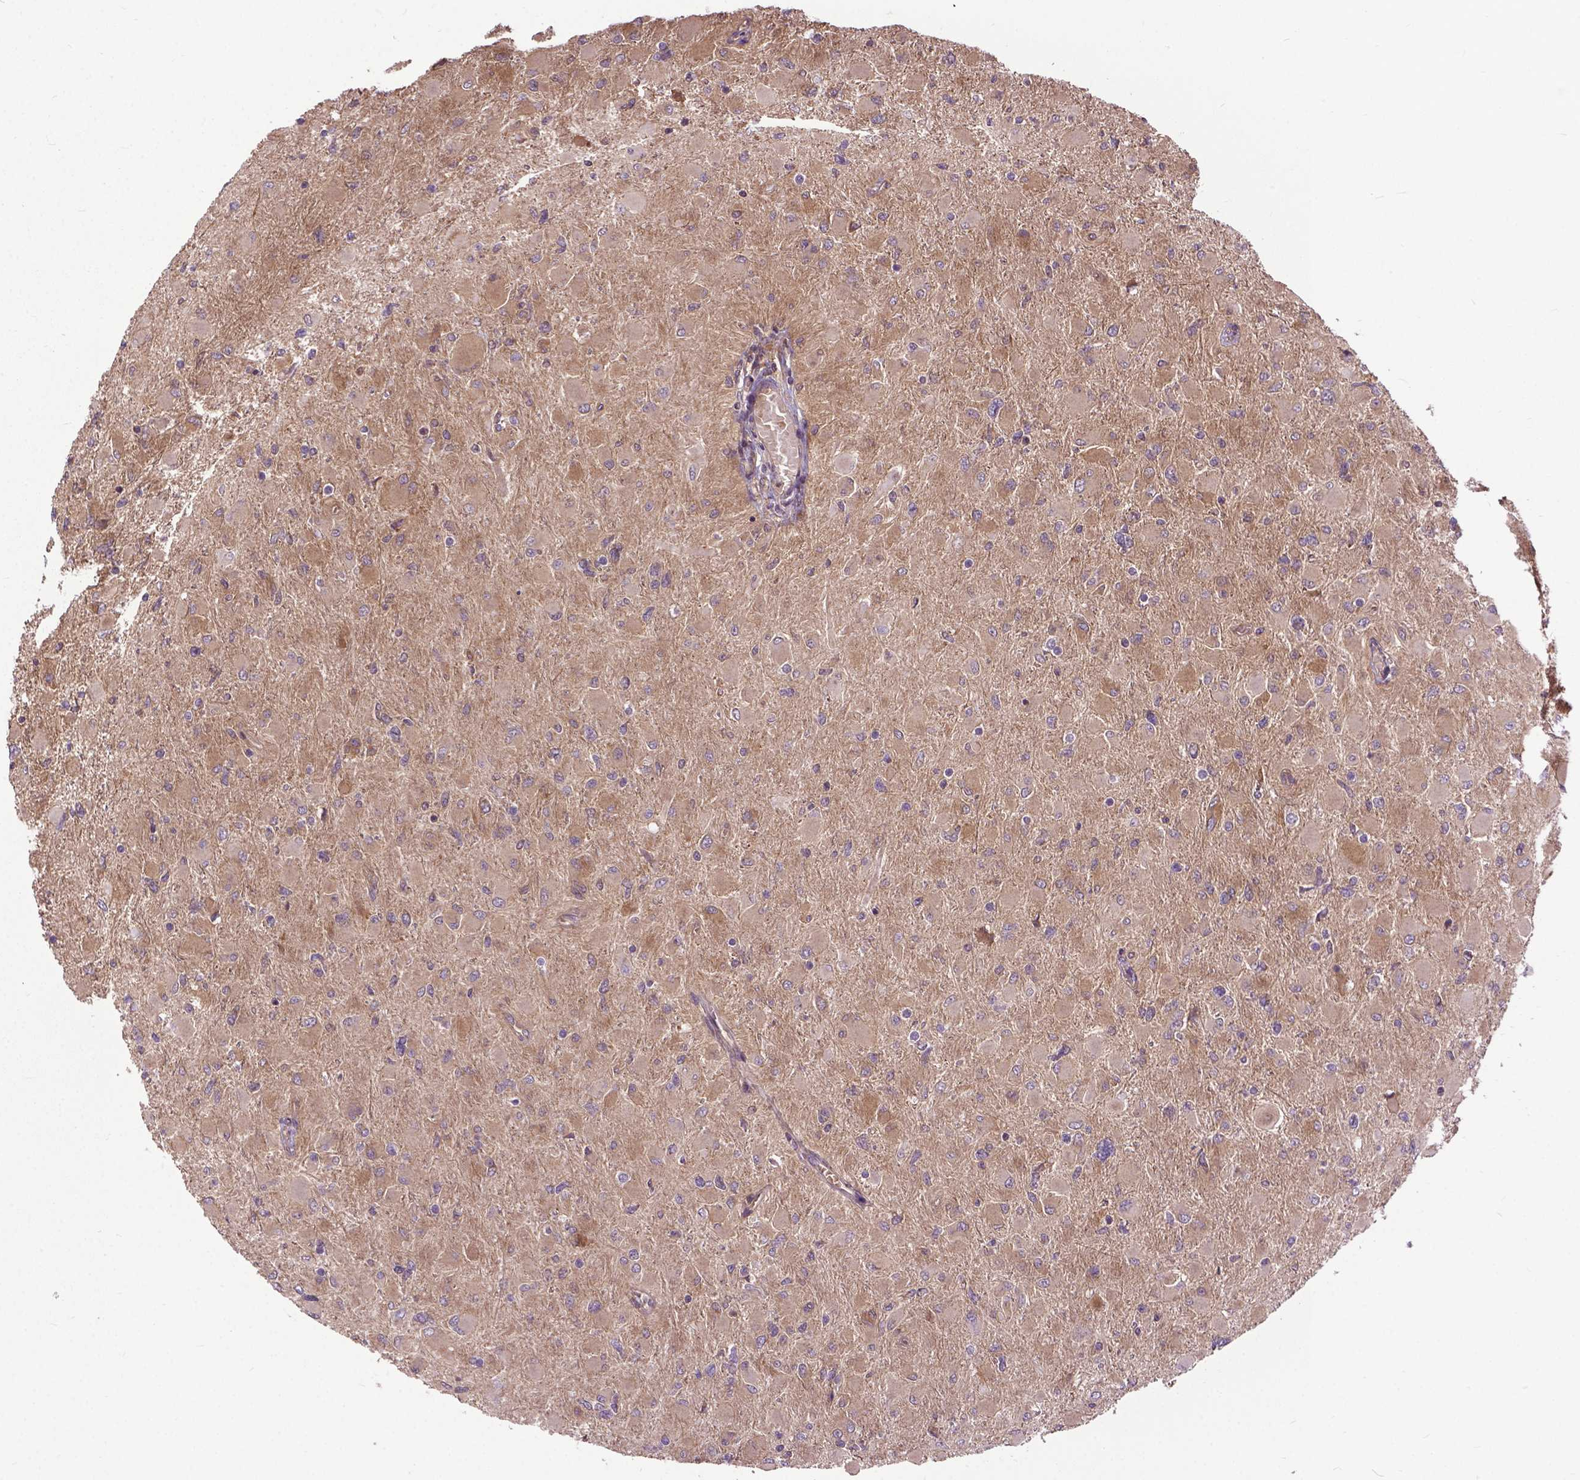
{"staining": {"intensity": "weak", "quantity": ">75%", "location": "cytoplasmic/membranous"}, "tissue": "glioma", "cell_type": "Tumor cells", "image_type": "cancer", "snomed": [{"axis": "morphology", "description": "Glioma, malignant, High grade"}, {"axis": "topography", "description": "Cerebral cortex"}], "caption": "Protein staining exhibits weak cytoplasmic/membranous positivity in about >75% of tumor cells in glioma.", "gene": "ZNF616", "patient": {"sex": "female", "age": 36}}